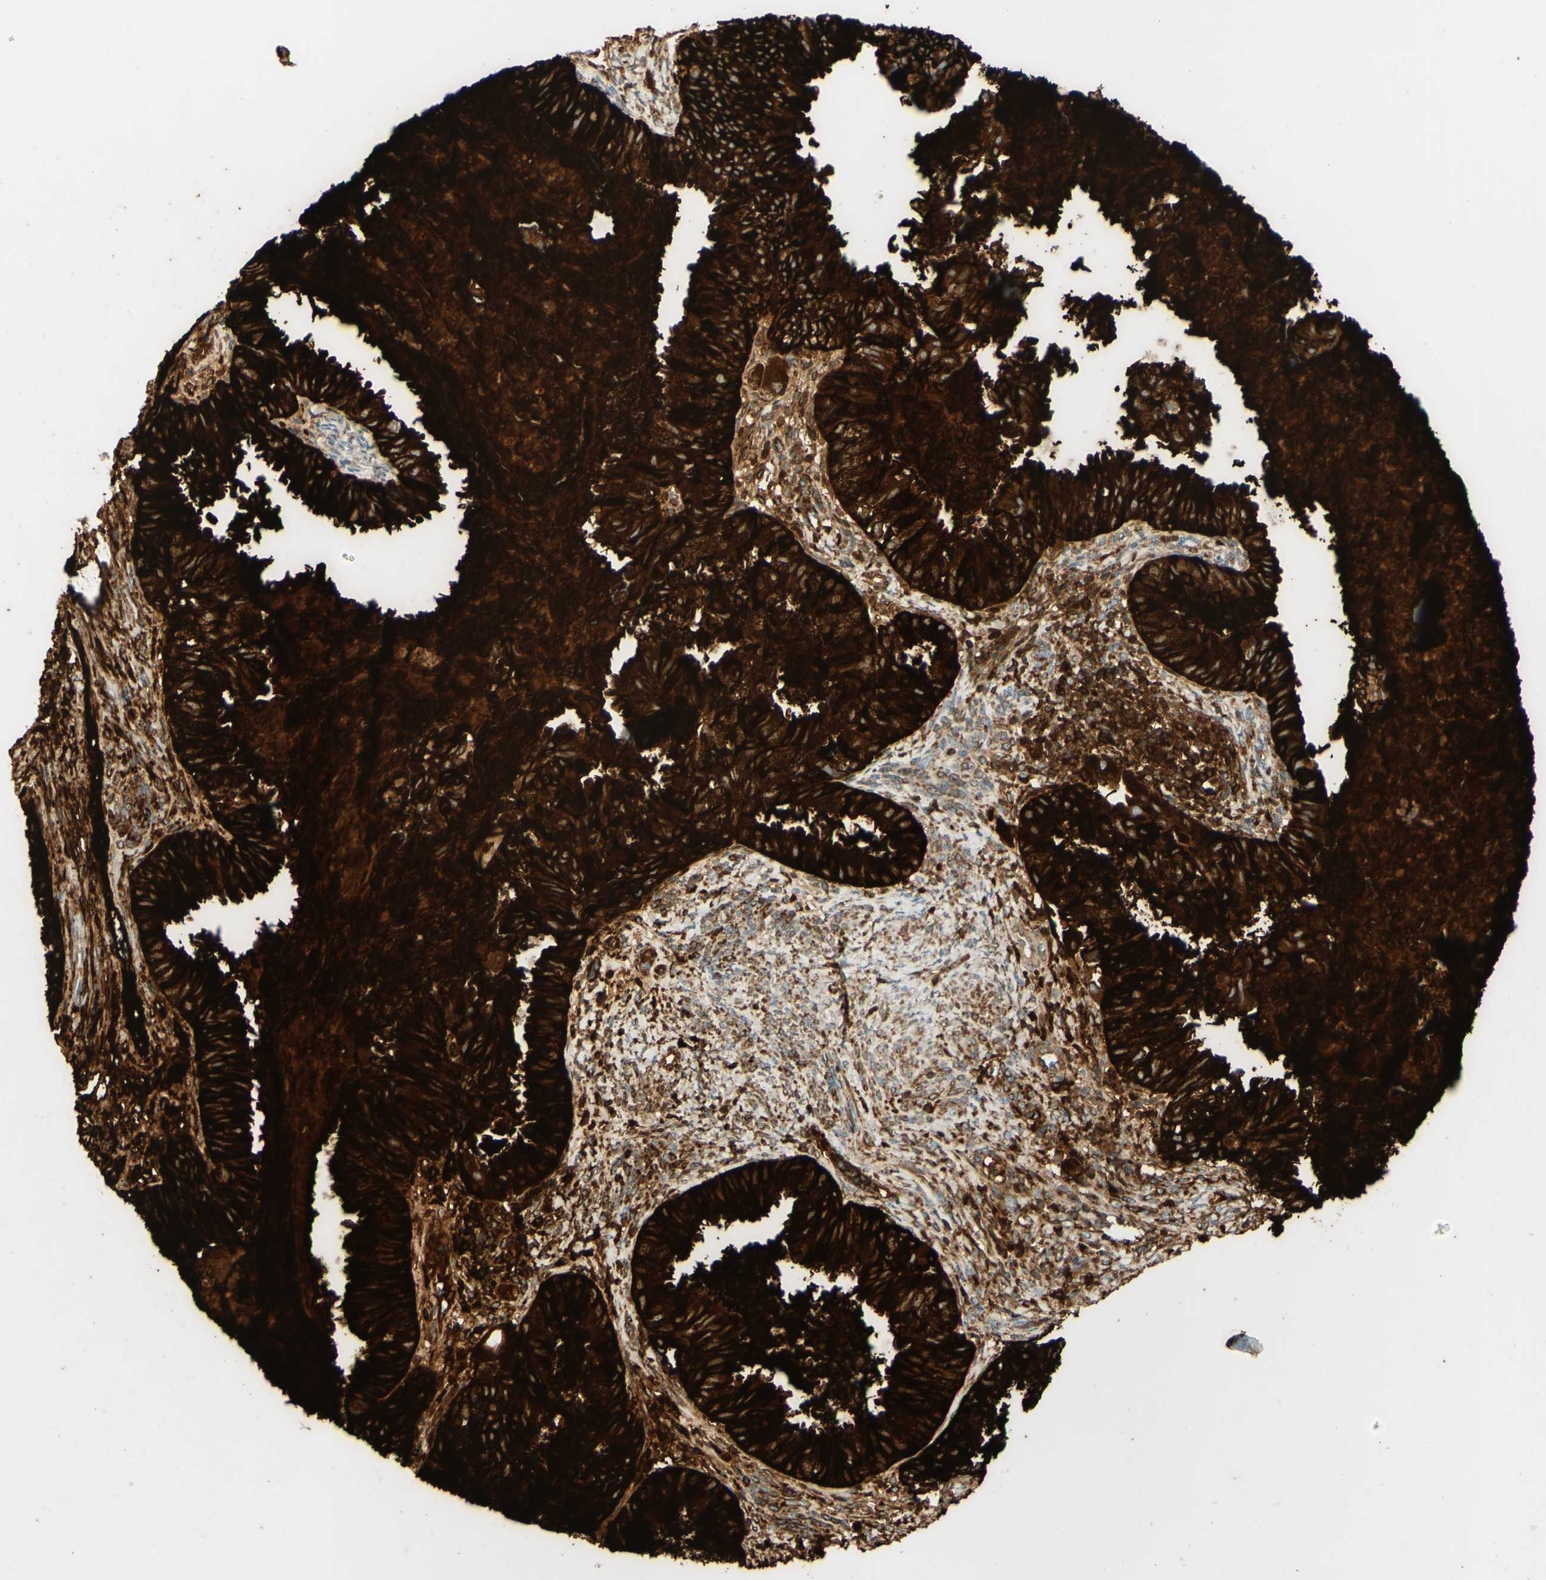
{"staining": {"intensity": "strong", "quantity": ">75%", "location": "cytoplasmic/membranous,nuclear"}, "tissue": "cervical cancer", "cell_type": "Tumor cells", "image_type": "cancer", "snomed": [{"axis": "morphology", "description": "Normal tissue, NOS"}, {"axis": "morphology", "description": "Adenocarcinoma, NOS"}, {"axis": "topography", "description": "Cervix"}, {"axis": "topography", "description": "Endometrium"}], "caption": "Immunohistochemical staining of adenocarcinoma (cervical) reveals high levels of strong cytoplasmic/membranous and nuclear expression in approximately >75% of tumor cells.", "gene": "PIGR", "patient": {"sex": "female", "age": 86}}